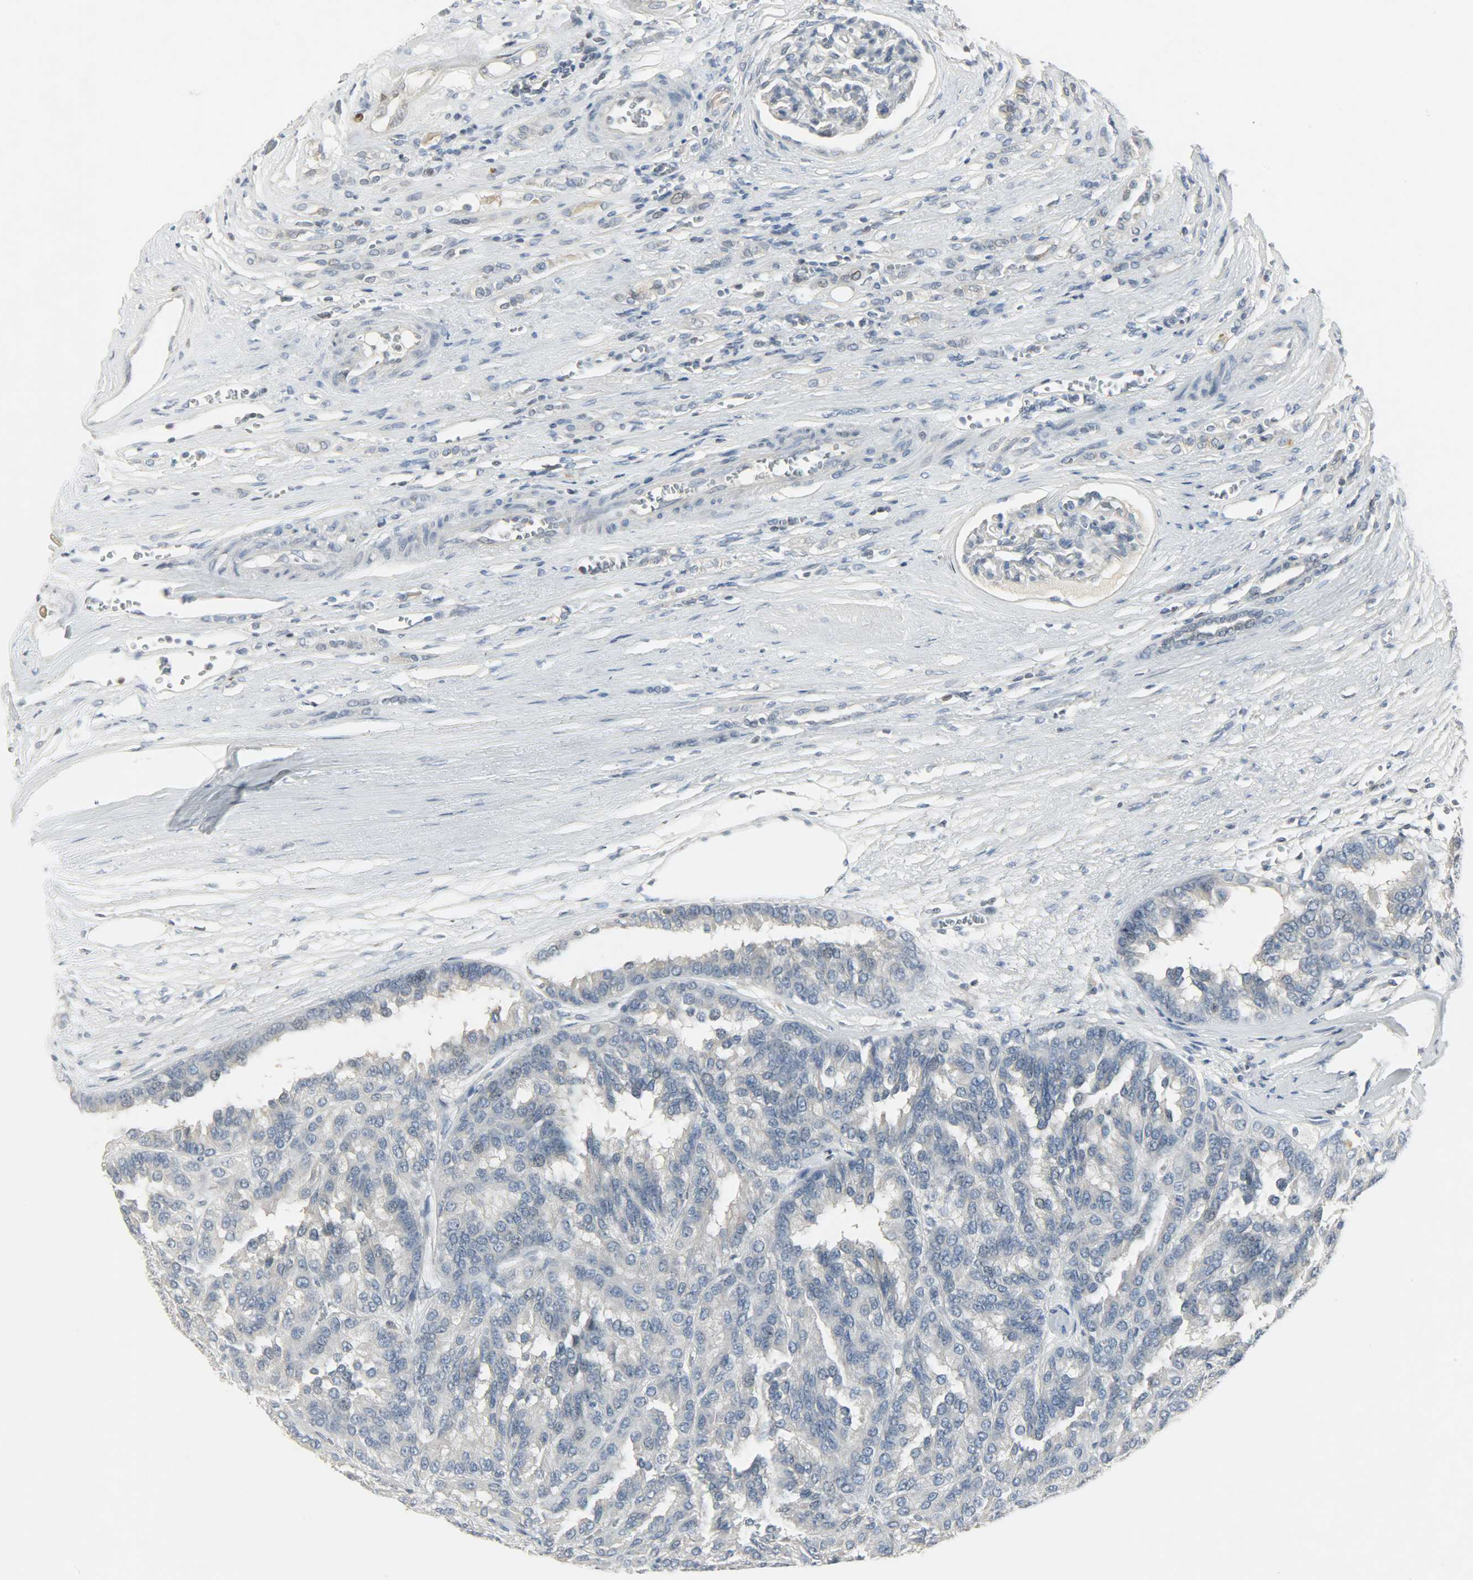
{"staining": {"intensity": "negative", "quantity": "none", "location": "none"}, "tissue": "renal cancer", "cell_type": "Tumor cells", "image_type": "cancer", "snomed": [{"axis": "morphology", "description": "Adenocarcinoma, NOS"}, {"axis": "topography", "description": "Kidney"}], "caption": "Immunohistochemistry of renal adenocarcinoma exhibits no staining in tumor cells. Brightfield microscopy of IHC stained with DAB (brown) and hematoxylin (blue), captured at high magnification.", "gene": "CAMK4", "patient": {"sex": "male", "age": 46}}